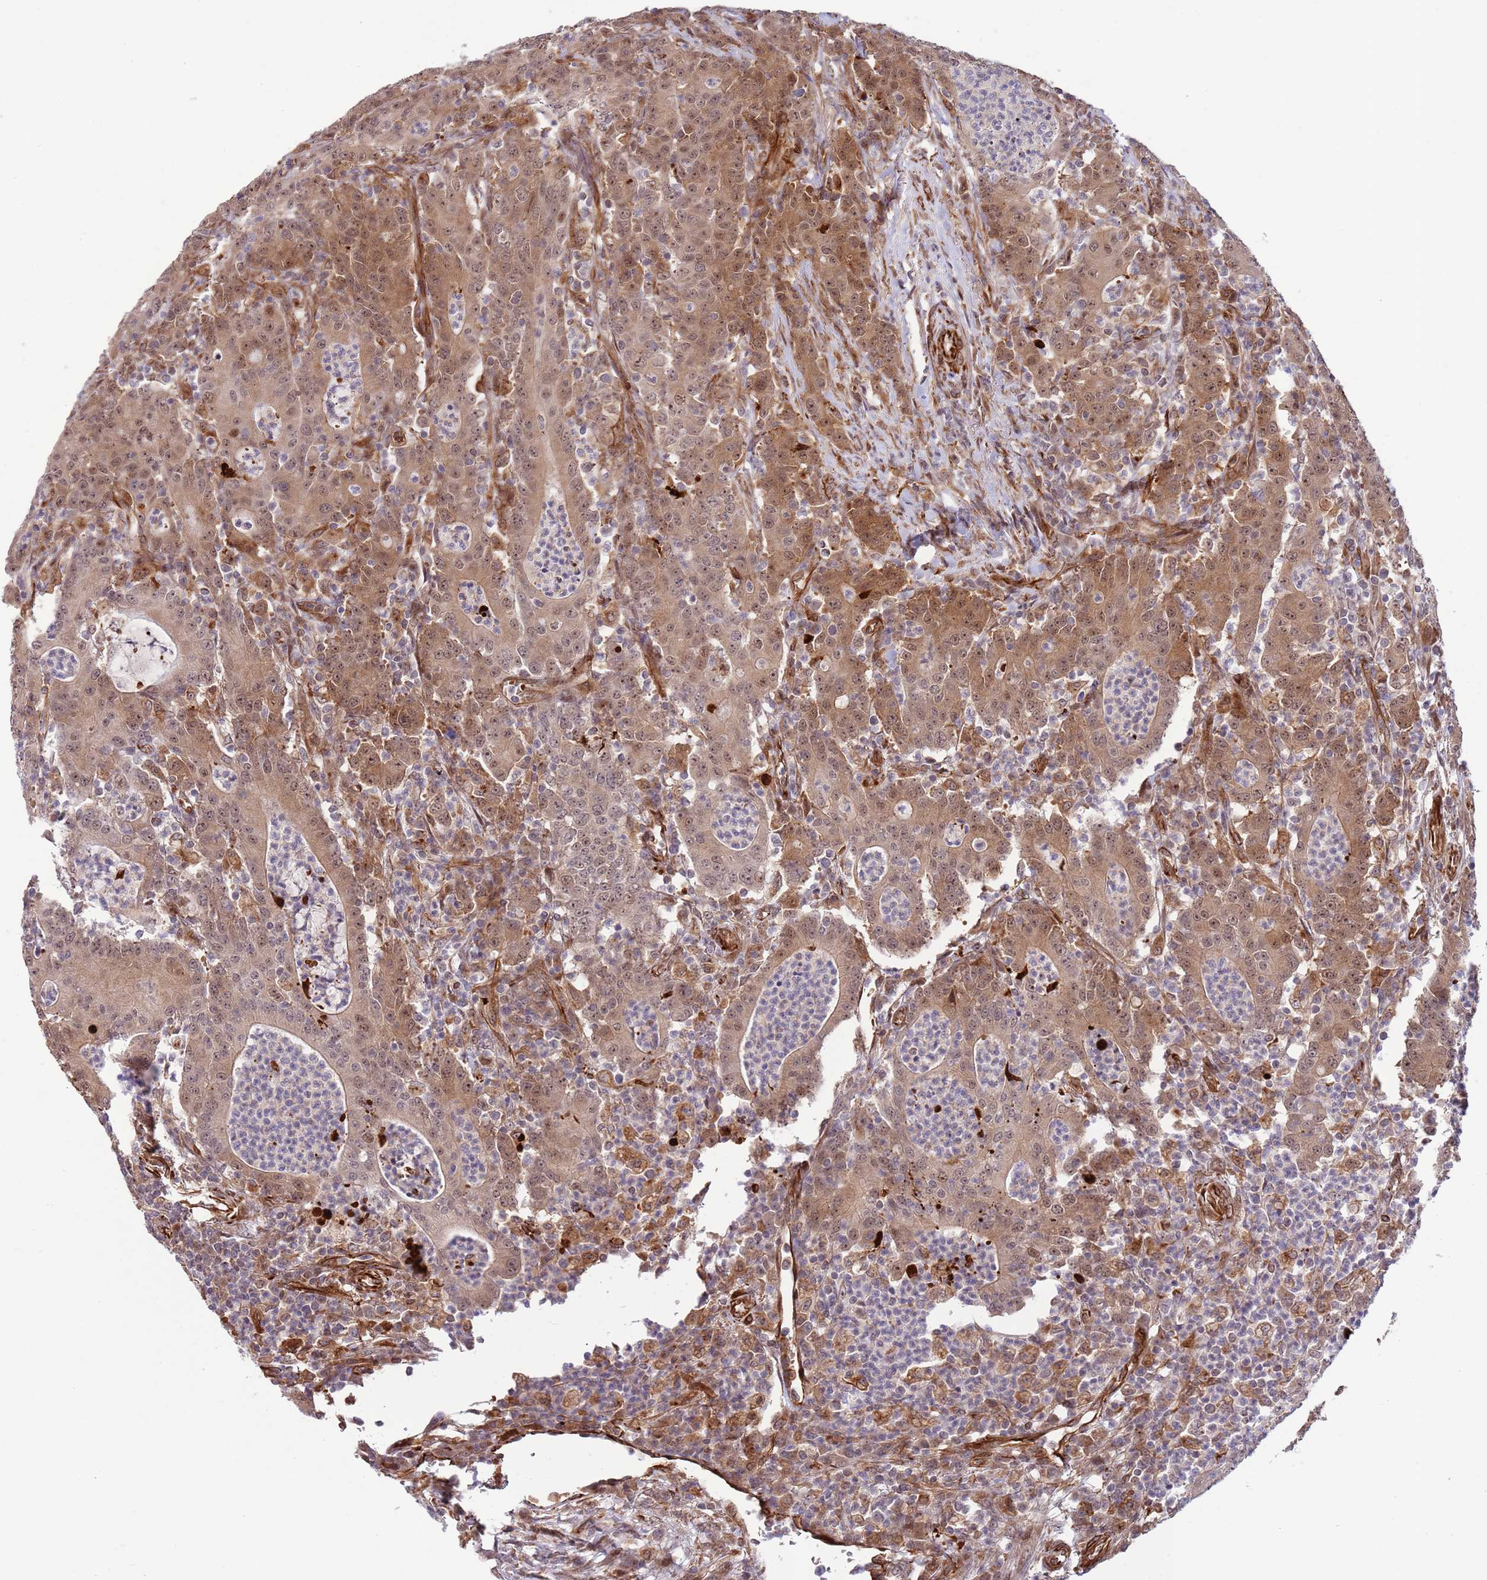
{"staining": {"intensity": "moderate", "quantity": ">75%", "location": "cytoplasmic/membranous,nuclear"}, "tissue": "colorectal cancer", "cell_type": "Tumor cells", "image_type": "cancer", "snomed": [{"axis": "morphology", "description": "Adenocarcinoma, NOS"}, {"axis": "topography", "description": "Colon"}], "caption": "An IHC image of tumor tissue is shown. Protein staining in brown highlights moderate cytoplasmic/membranous and nuclear positivity in colorectal adenocarcinoma within tumor cells. (IHC, brightfield microscopy, high magnification).", "gene": "NEK3", "patient": {"sex": "male", "age": 83}}